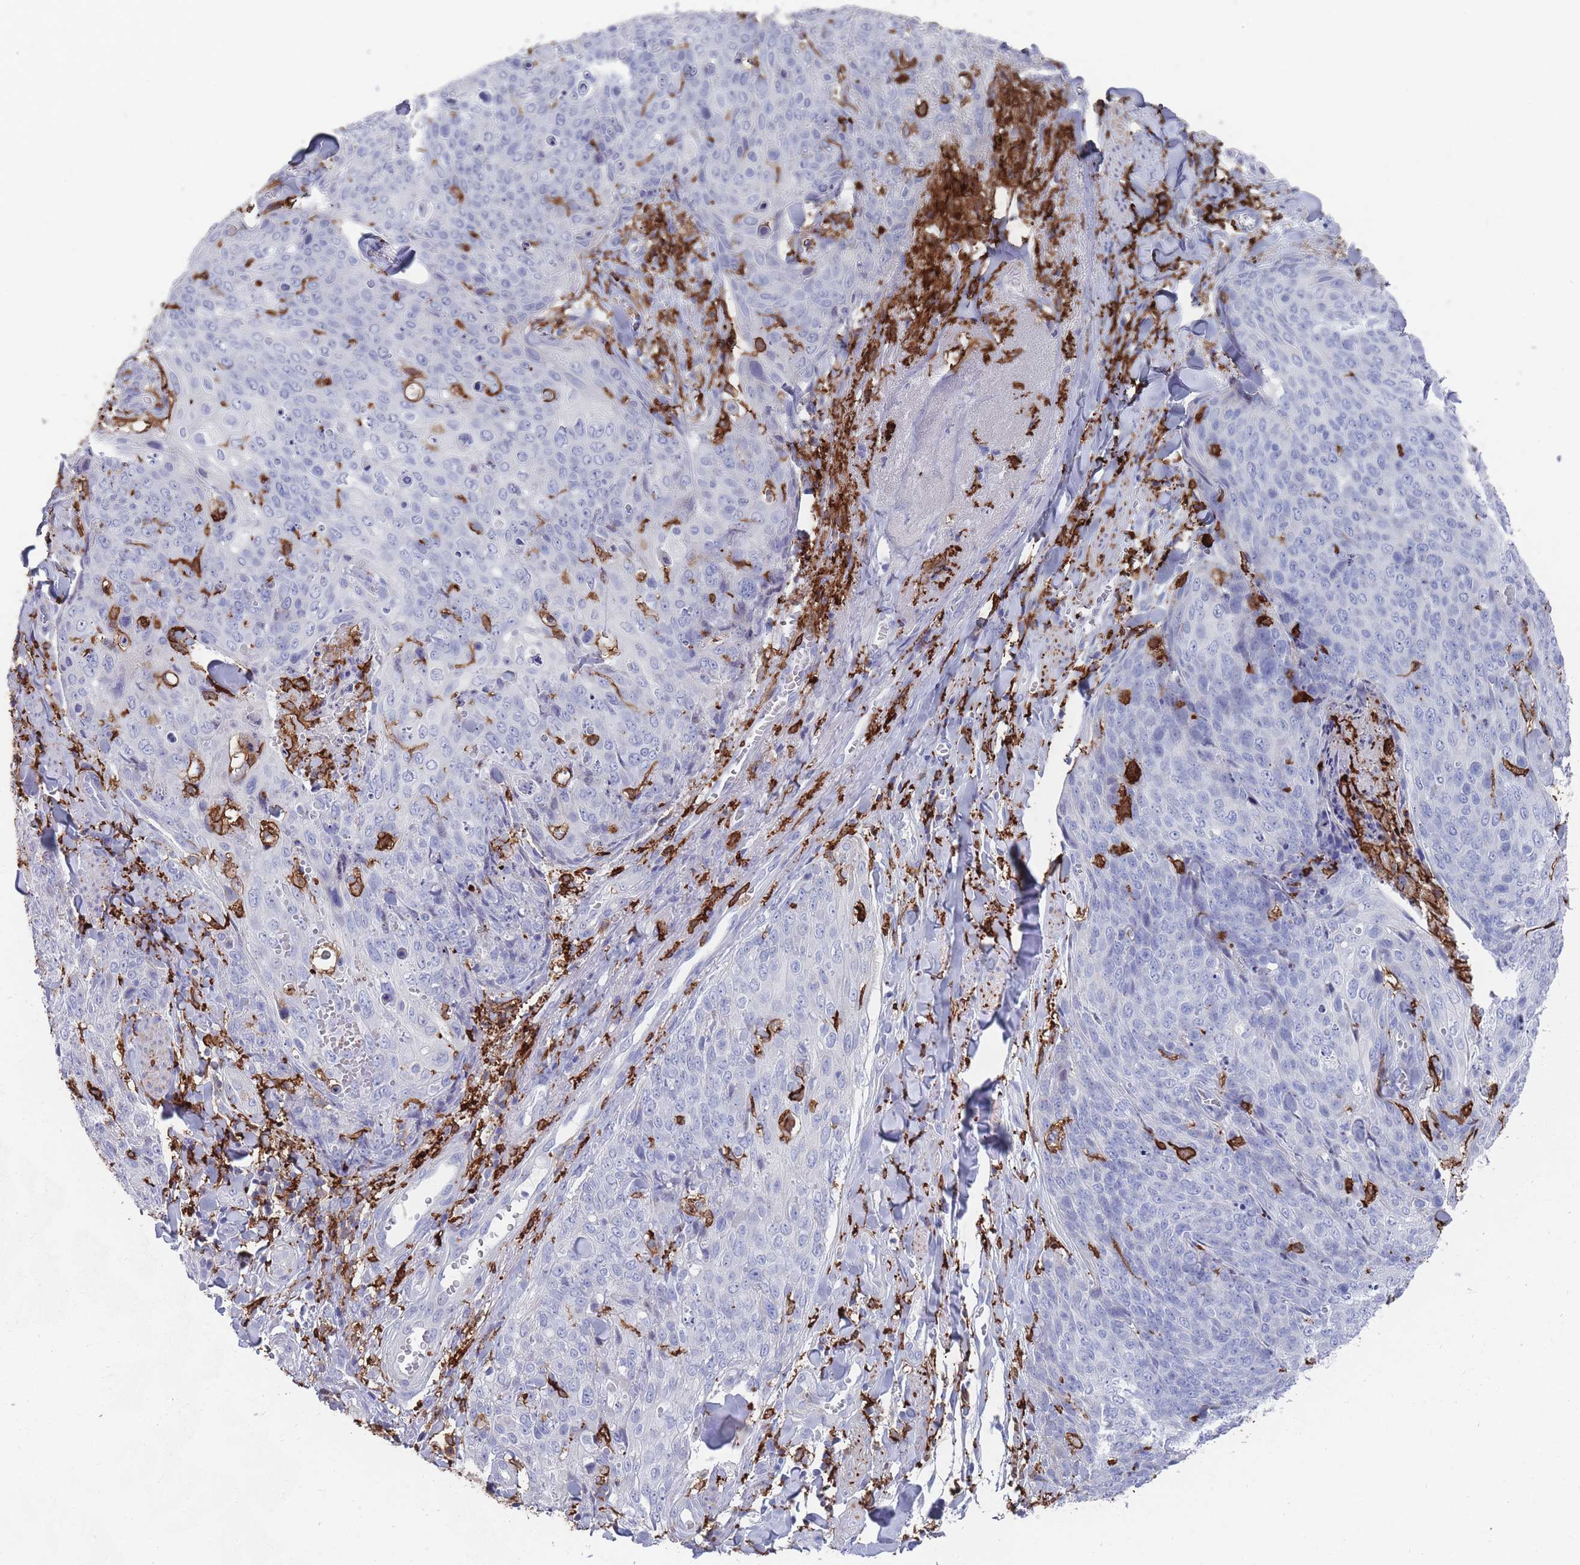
{"staining": {"intensity": "negative", "quantity": "none", "location": "none"}, "tissue": "skin cancer", "cell_type": "Tumor cells", "image_type": "cancer", "snomed": [{"axis": "morphology", "description": "Squamous cell carcinoma, NOS"}, {"axis": "topography", "description": "Skin"}, {"axis": "topography", "description": "Vulva"}], "caption": "IHC histopathology image of neoplastic tissue: squamous cell carcinoma (skin) stained with DAB (3,3'-diaminobenzidine) demonstrates no significant protein staining in tumor cells.", "gene": "AIF1", "patient": {"sex": "female", "age": 85}}